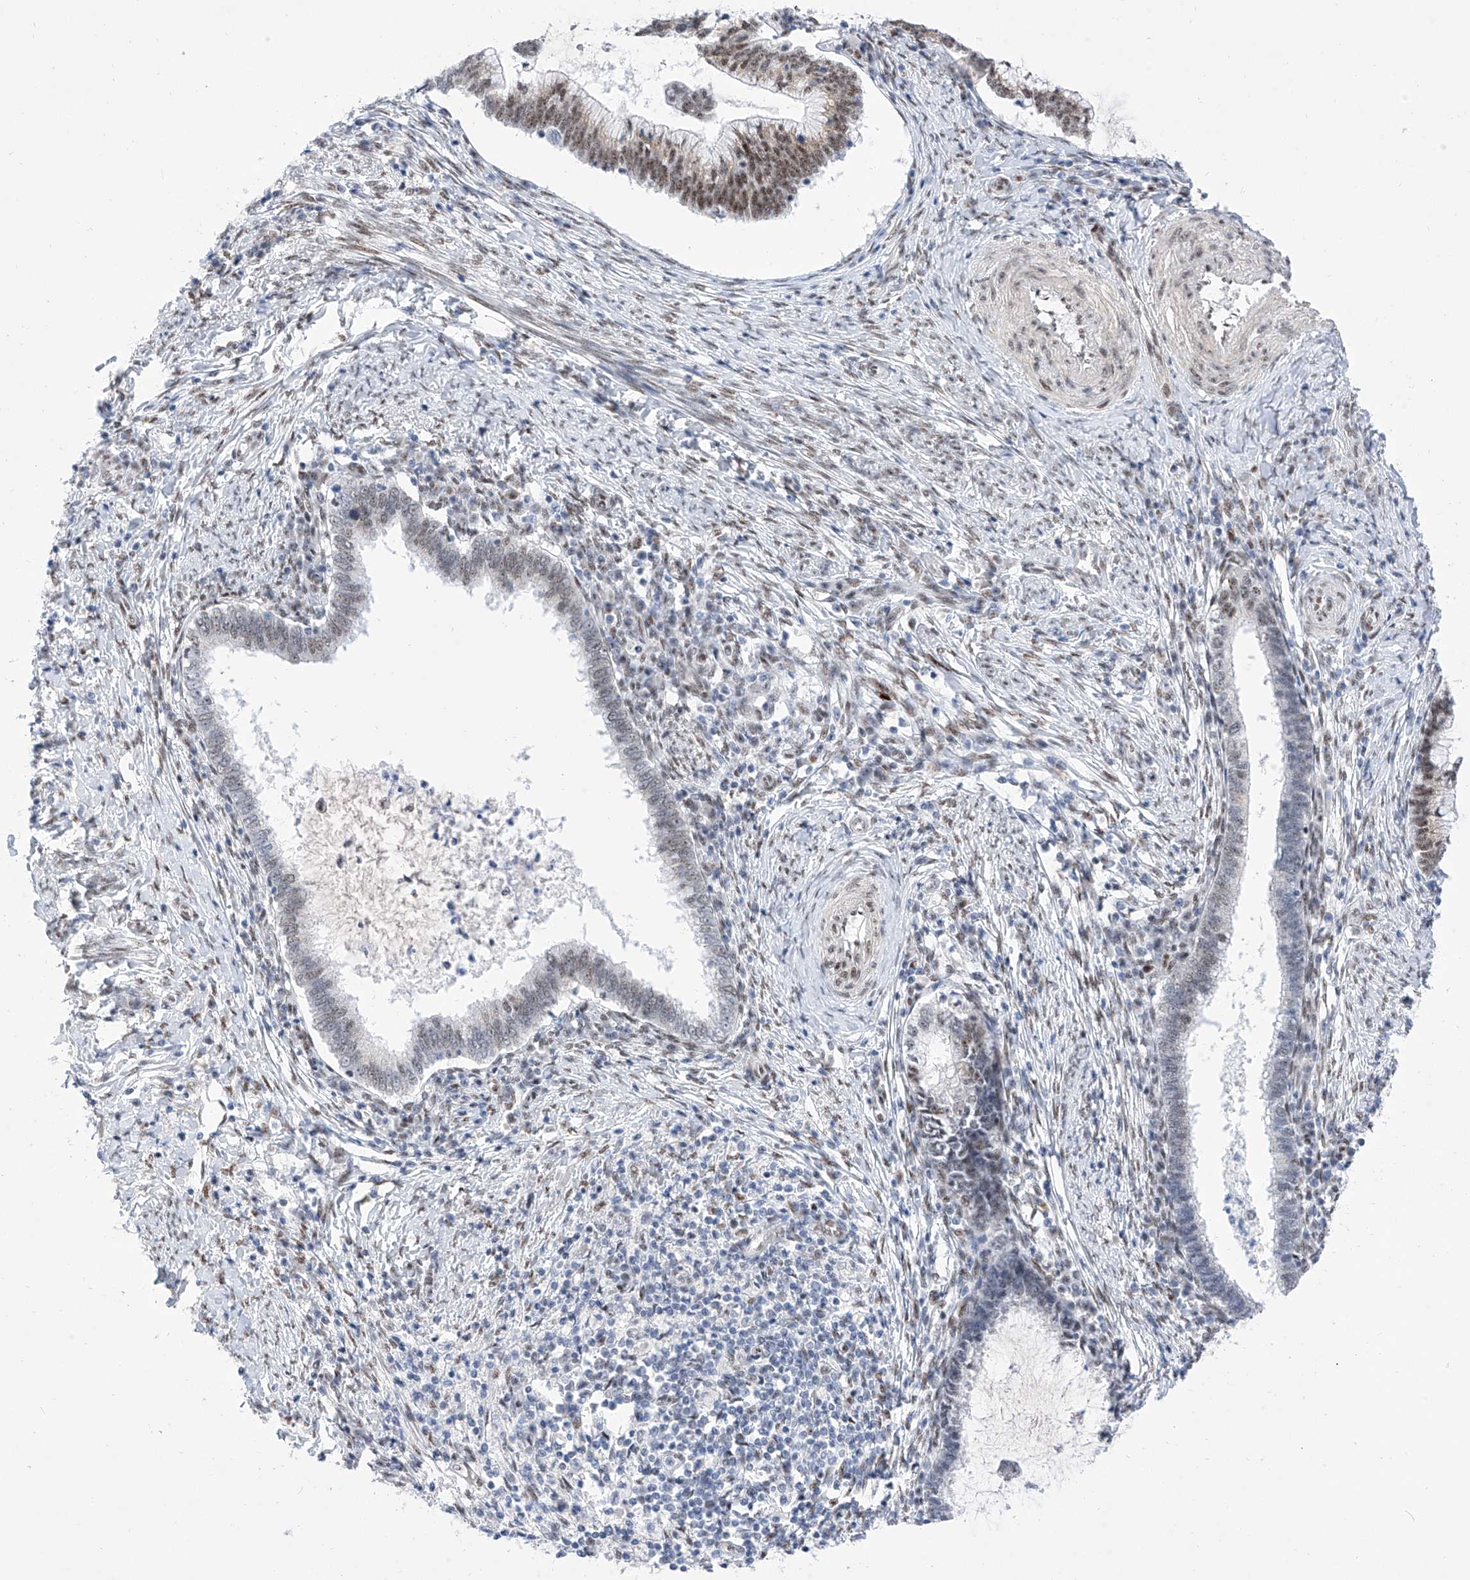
{"staining": {"intensity": "moderate", "quantity": "<25%", "location": "nuclear"}, "tissue": "cervical cancer", "cell_type": "Tumor cells", "image_type": "cancer", "snomed": [{"axis": "morphology", "description": "Adenocarcinoma, NOS"}, {"axis": "topography", "description": "Cervix"}], "caption": "An image showing moderate nuclear staining in about <25% of tumor cells in cervical cancer, as visualized by brown immunohistochemical staining.", "gene": "ATN1", "patient": {"sex": "female", "age": 36}}